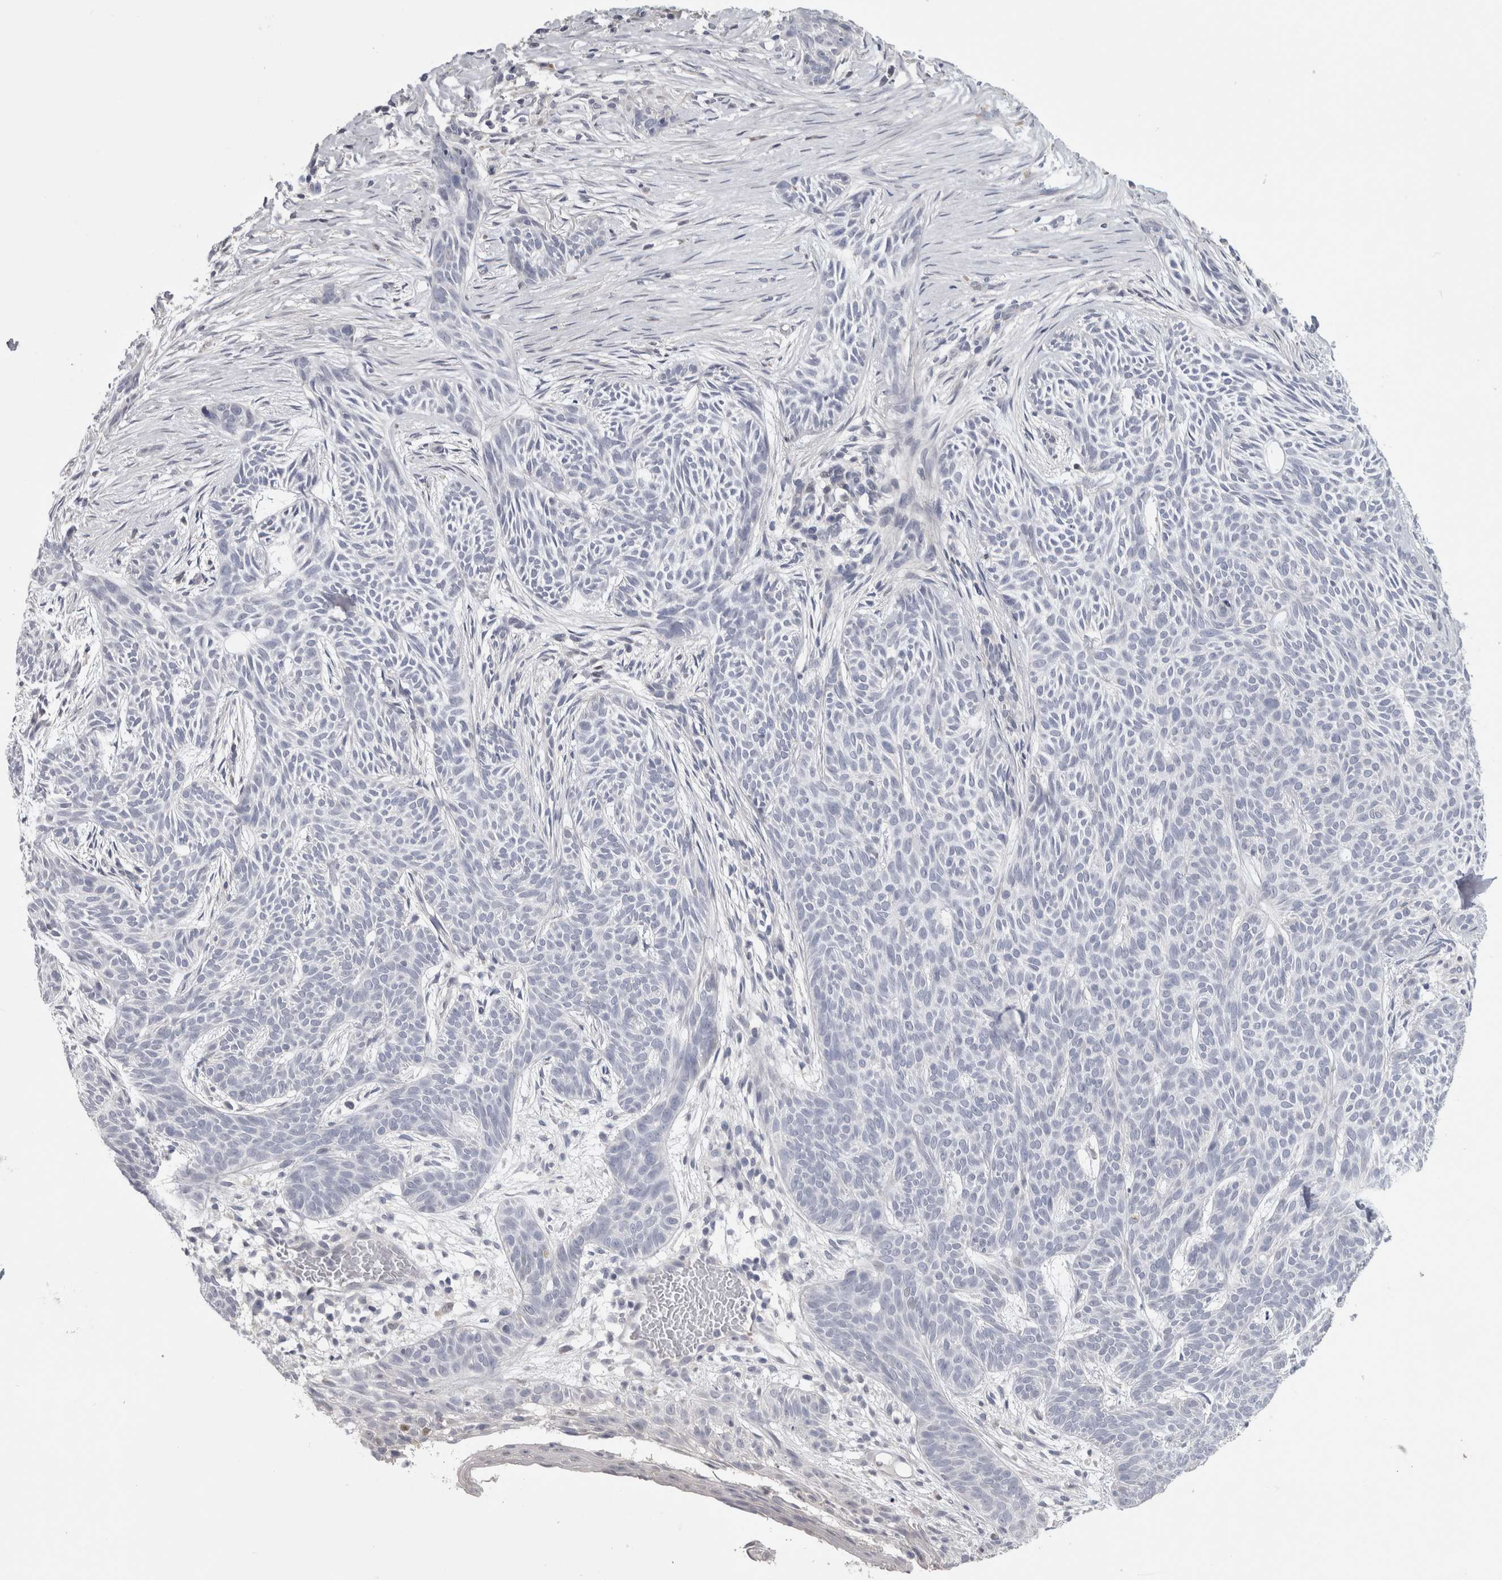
{"staining": {"intensity": "negative", "quantity": "none", "location": "none"}, "tissue": "skin cancer", "cell_type": "Tumor cells", "image_type": "cancer", "snomed": [{"axis": "morphology", "description": "Basal cell carcinoma"}, {"axis": "topography", "description": "Skin"}], "caption": "Protein analysis of skin basal cell carcinoma displays no significant positivity in tumor cells.", "gene": "IL33", "patient": {"sex": "female", "age": 59}}